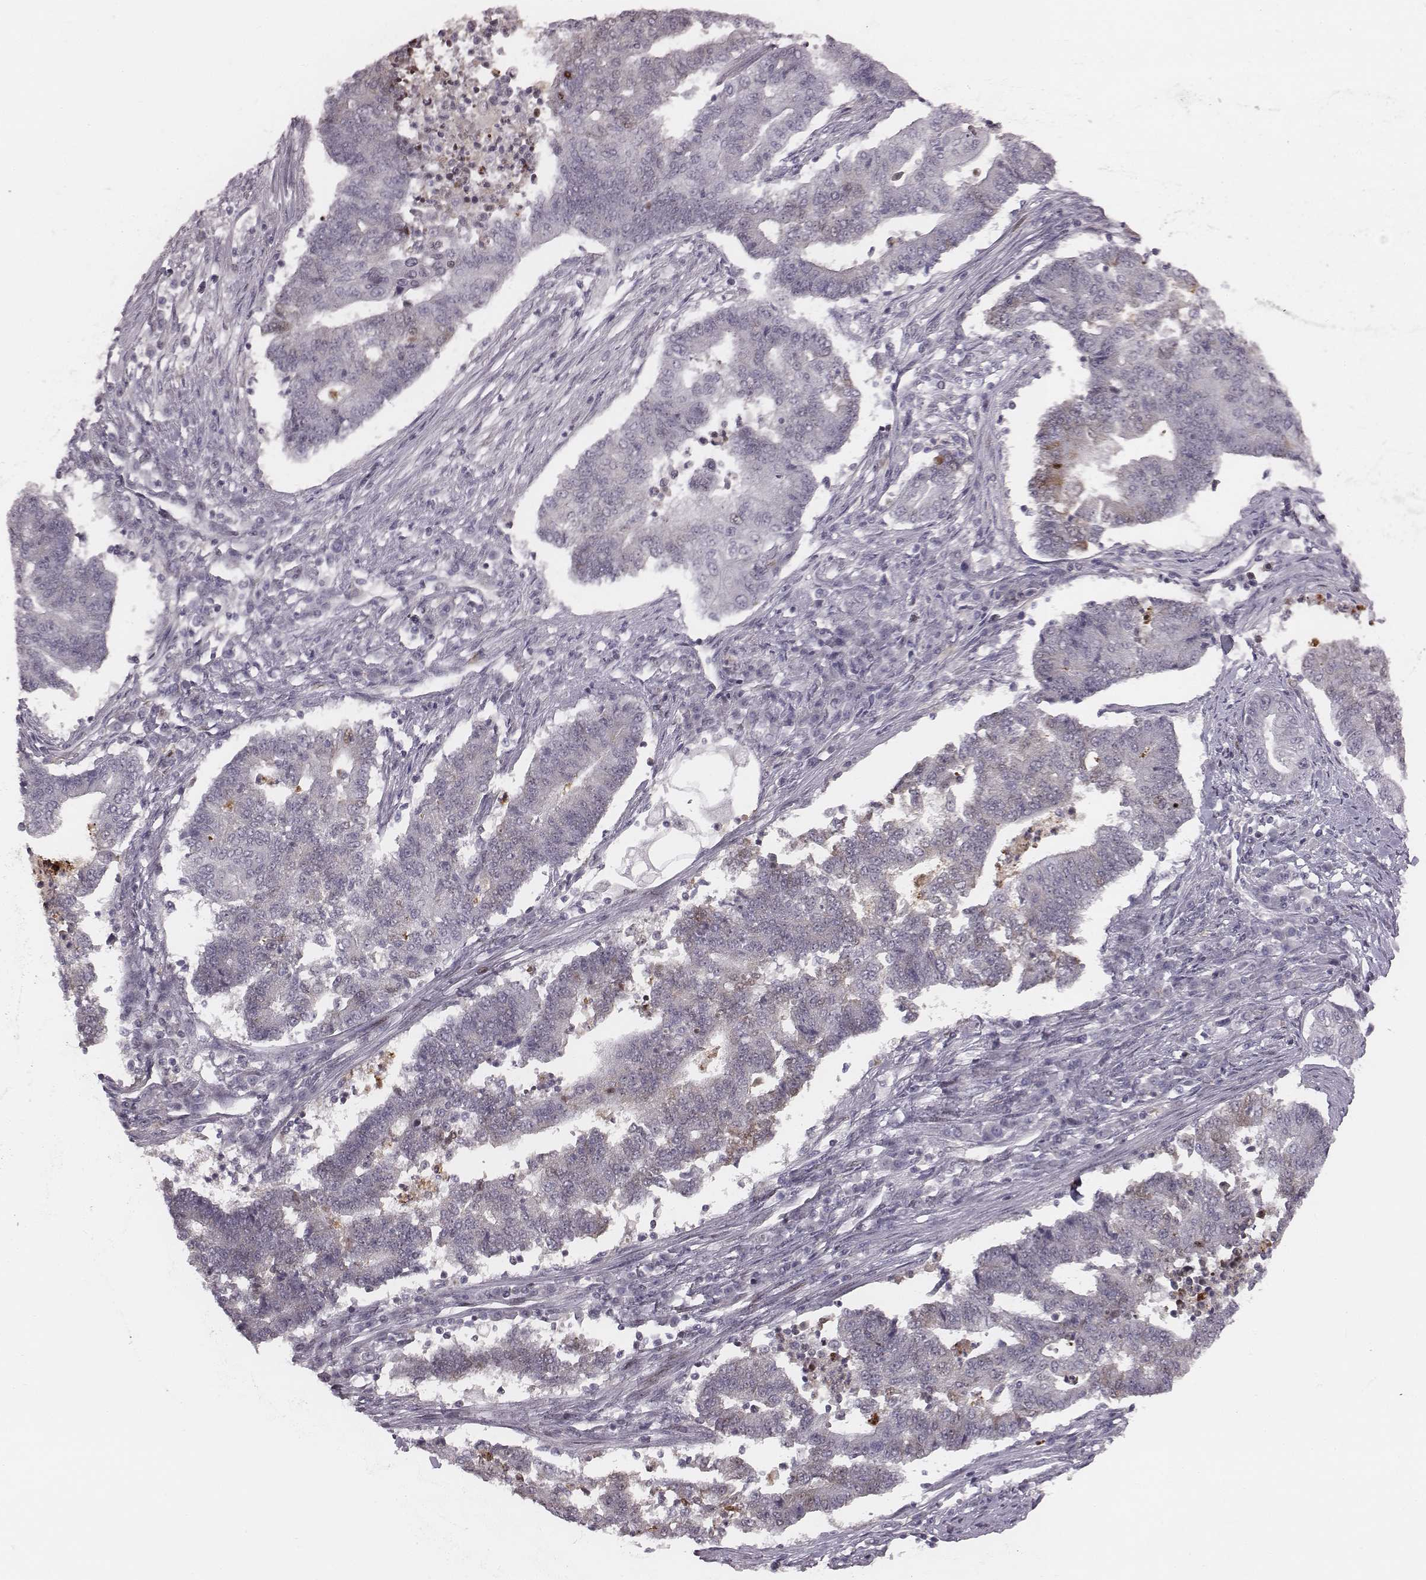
{"staining": {"intensity": "negative", "quantity": "none", "location": "none"}, "tissue": "endometrial cancer", "cell_type": "Tumor cells", "image_type": "cancer", "snomed": [{"axis": "morphology", "description": "Adenocarcinoma, NOS"}, {"axis": "topography", "description": "Uterus"}, {"axis": "topography", "description": "Endometrium"}], "caption": "High power microscopy micrograph of an immunohistochemistry (IHC) histopathology image of adenocarcinoma (endometrial), revealing no significant staining in tumor cells.", "gene": "NDC1", "patient": {"sex": "female", "age": 54}}